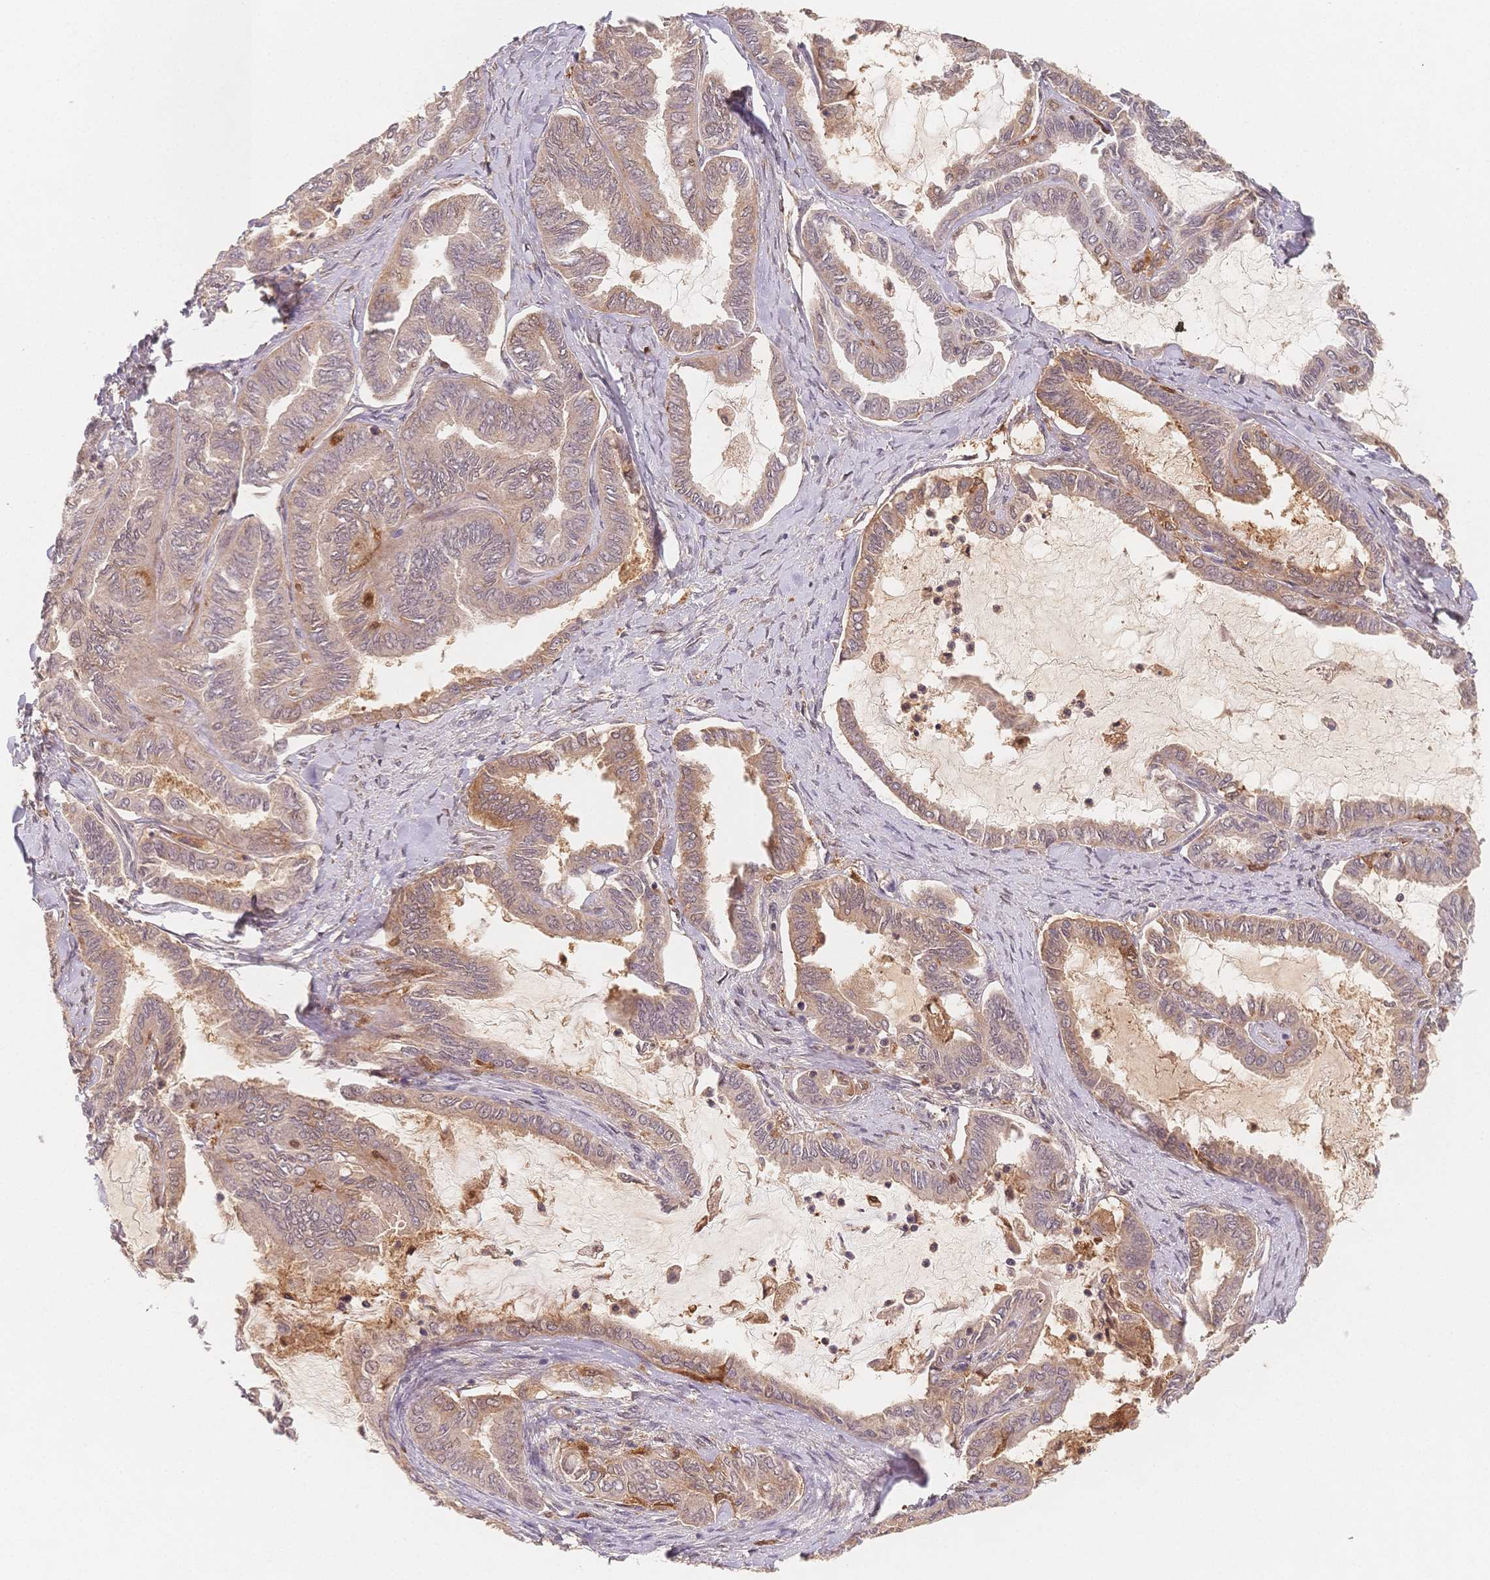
{"staining": {"intensity": "moderate", "quantity": "25%-75%", "location": "cytoplasmic/membranous"}, "tissue": "ovarian cancer", "cell_type": "Tumor cells", "image_type": "cancer", "snomed": [{"axis": "morphology", "description": "Carcinoma, endometroid"}, {"axis": "topography", "description": "Ovary"}], "caption": "The micrograph displays immunohistochemical staining of ovarian endometroid carcinoma. There is moderate cytoplasmic/membranous positivity is appreciated in approximately 25%-75% of tumor cells. (DAB = brown stain, brightfield microscopy at high magnification).", "gene": "C12orf75", "patient": {"sex": "female", "age": 70}}